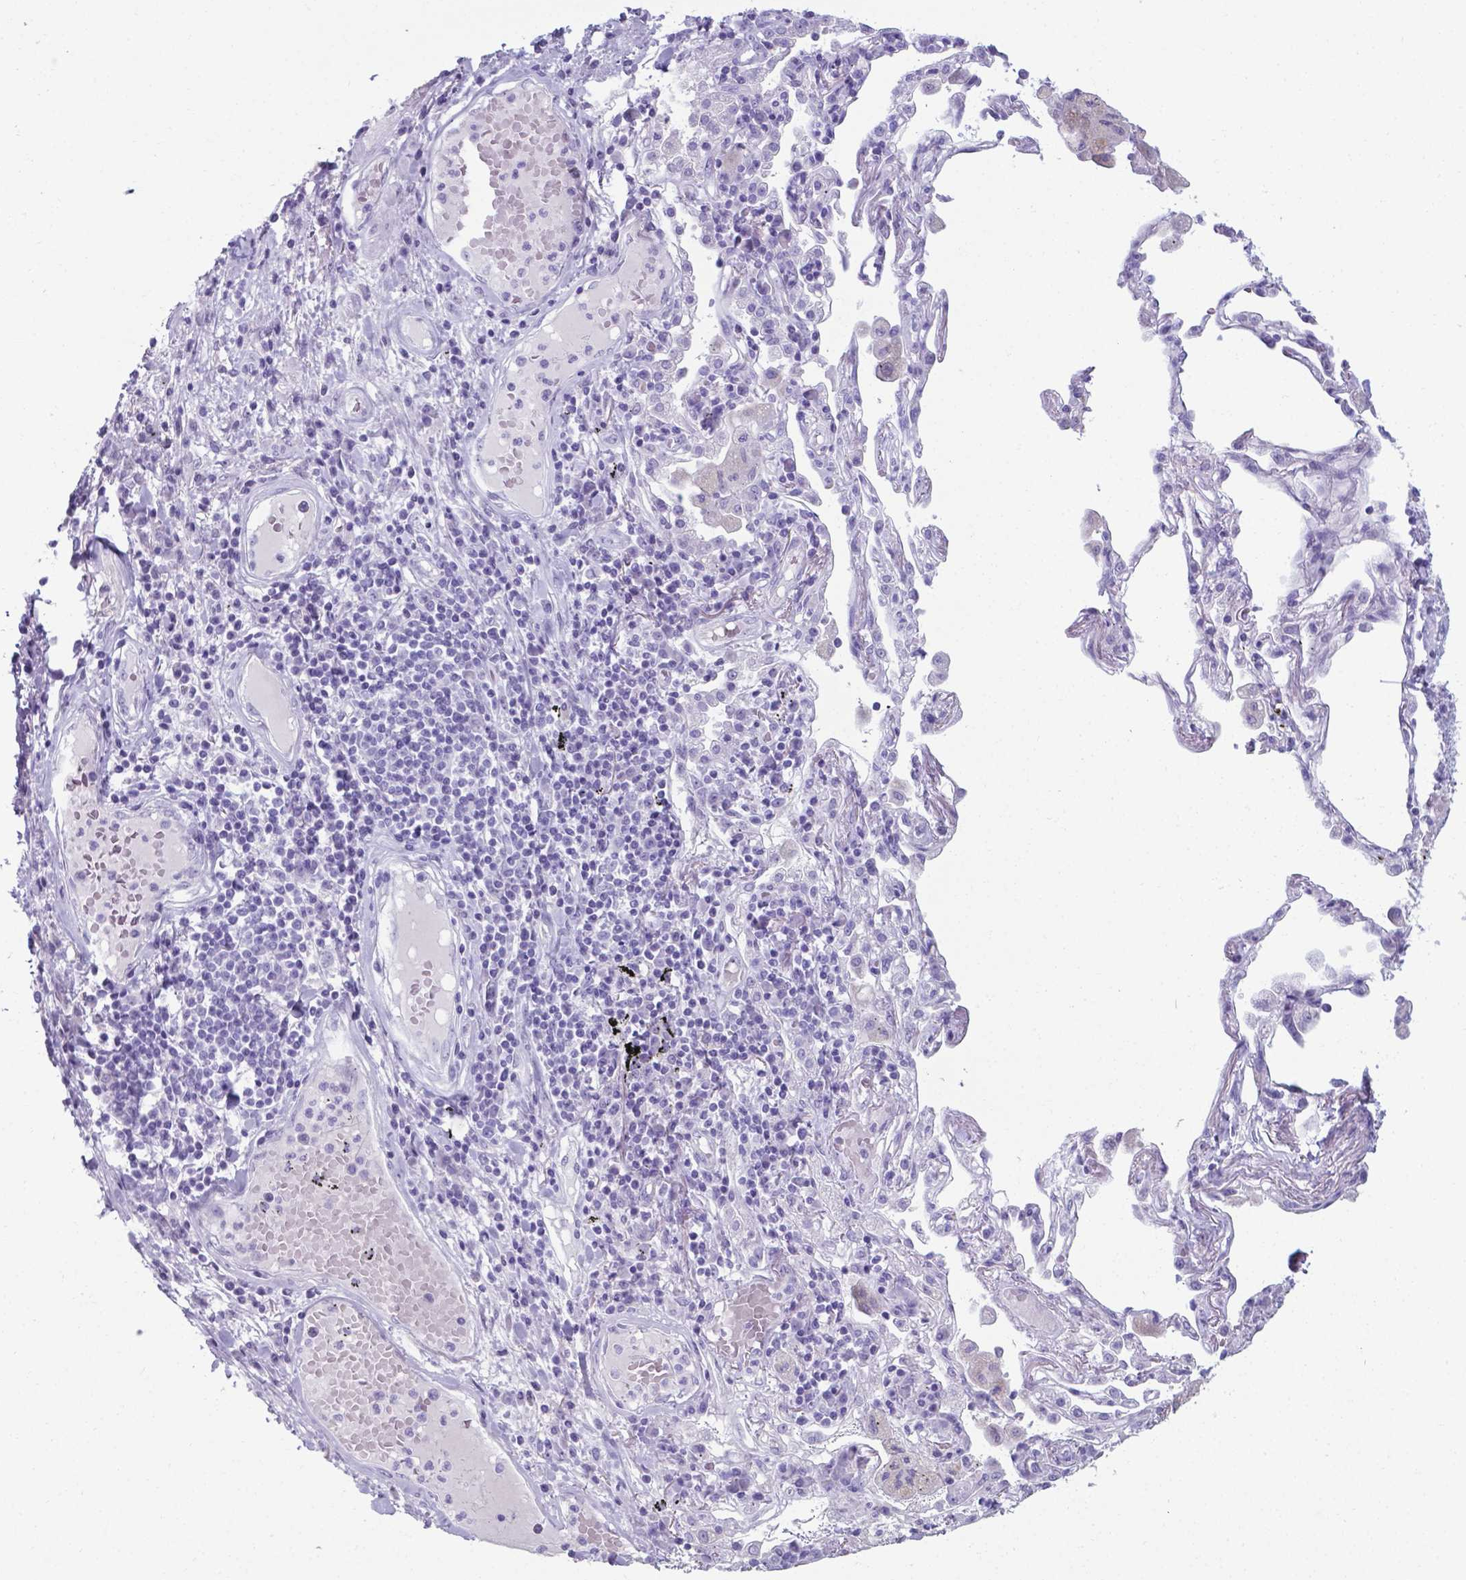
{"staining": {"intensity": "negative", "quantity": "none", "location": "none"}, "tissue": "lung cancer", "cell_type": "Tumor cells", "image_type": "cancer", "snomed": [{"axis": "morphology", "description": "Squamous cell carcinoma, NOS"}, {"axis": "topography", "description": "Lung"}], "caption": "This image is of lung cancer (squamous cell carcinoma) stained with immunohistochemistry (IHC) to label a protein in brown with the nuclei are counter-stained blue. There is no positivity in tumor cells.", "gene": "AP5B1", "patient": {"sex": "male", "age": 73}}